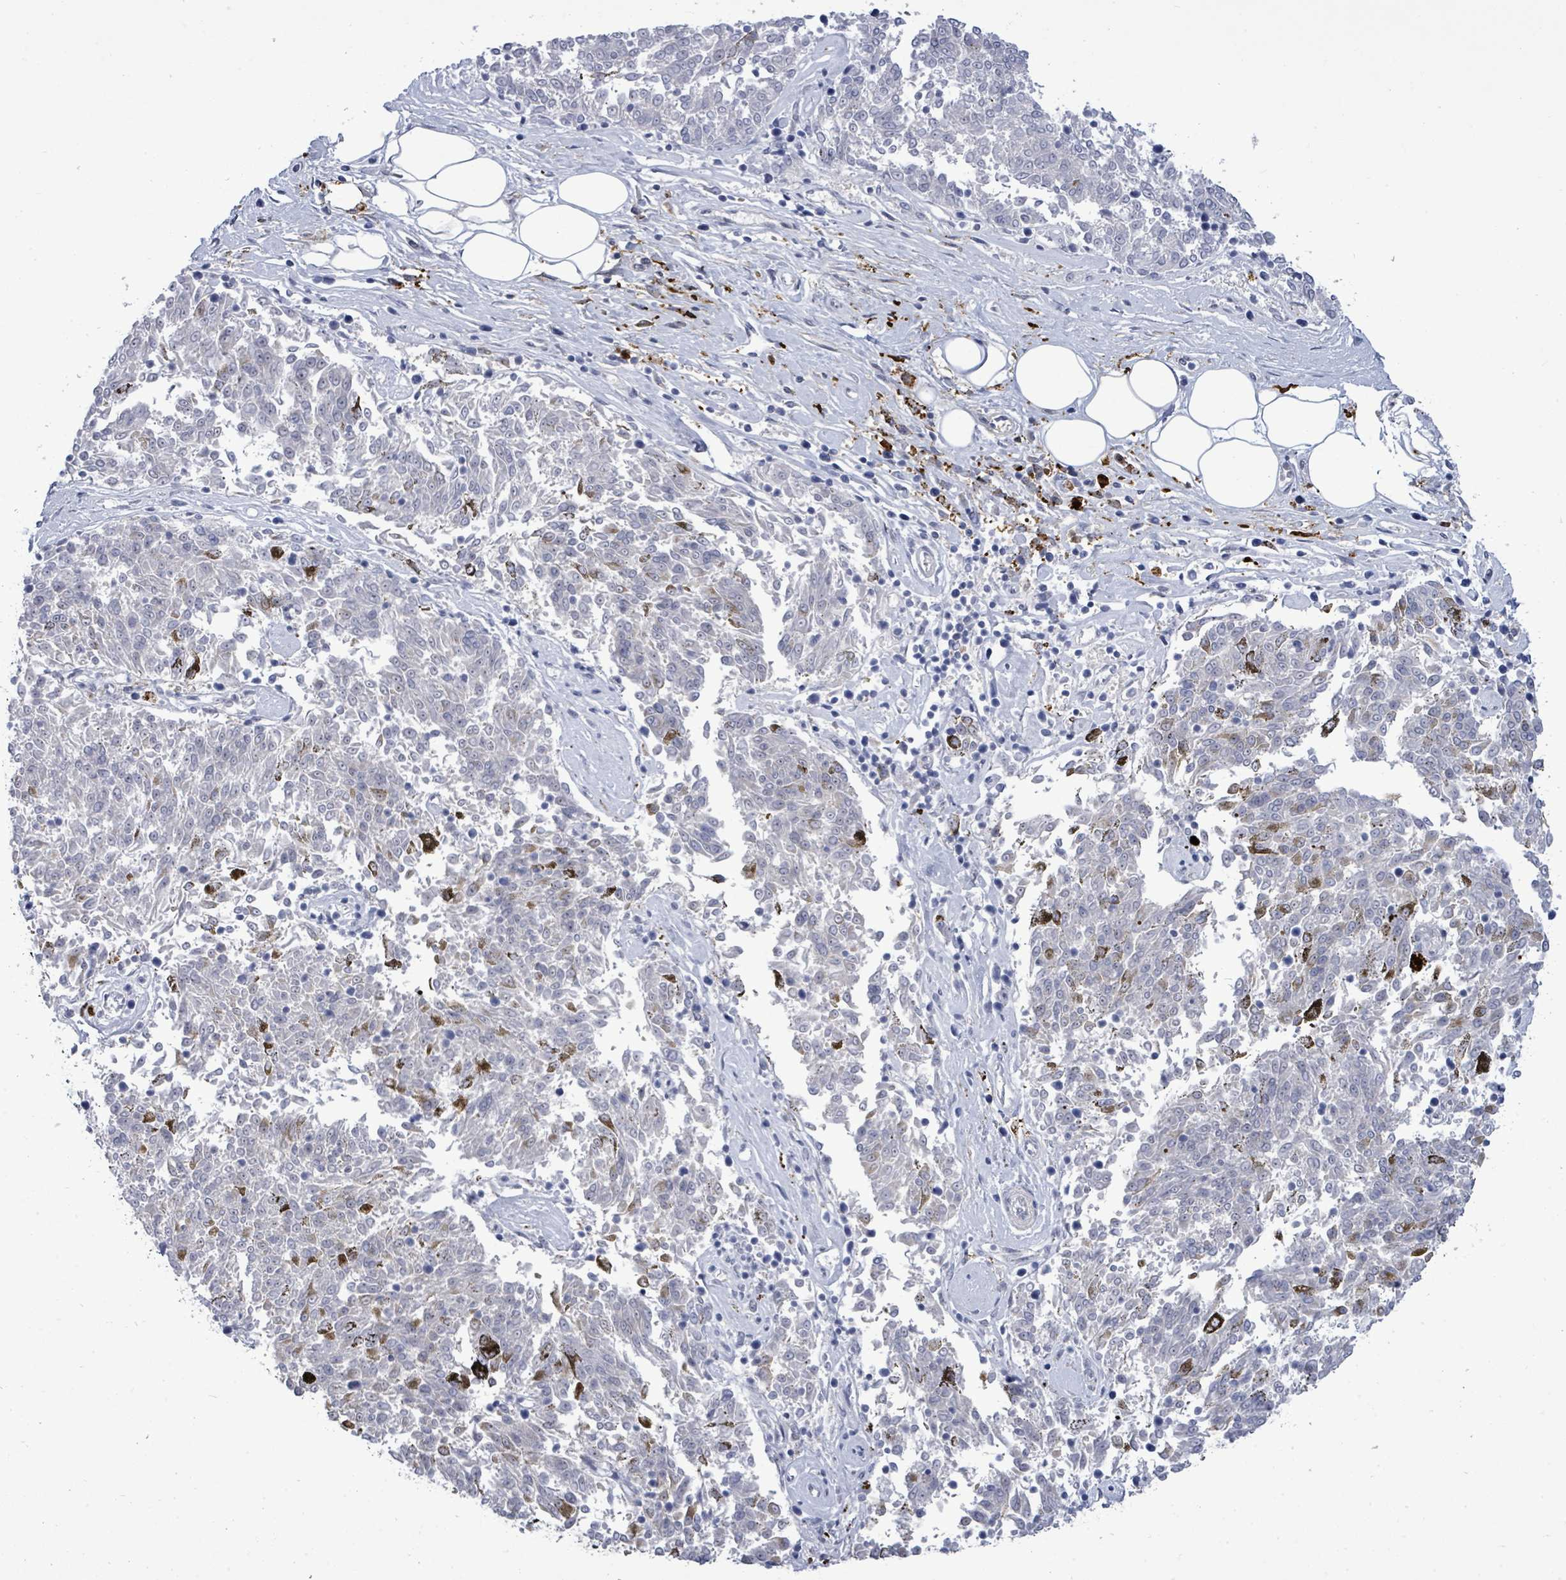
{"staining": {"intensity": "negative", "quantity": "none", "location": "none"}, "tissue": "melanoma", "cell_type": "Tumor cells", "image_type": "cancer", "snomed": [{"axis": "morphology", "description": "Malignant melanoma, NOS"}, {"axis": "topography", "description": "Skin"}], "caption": "This is a photomicrograph of immunohistochemistry staining of malignant melanoma, which shows no expression in tumor cells.", "gene": "CT45A5", "patient": {"sex": "female", "age": 72}}